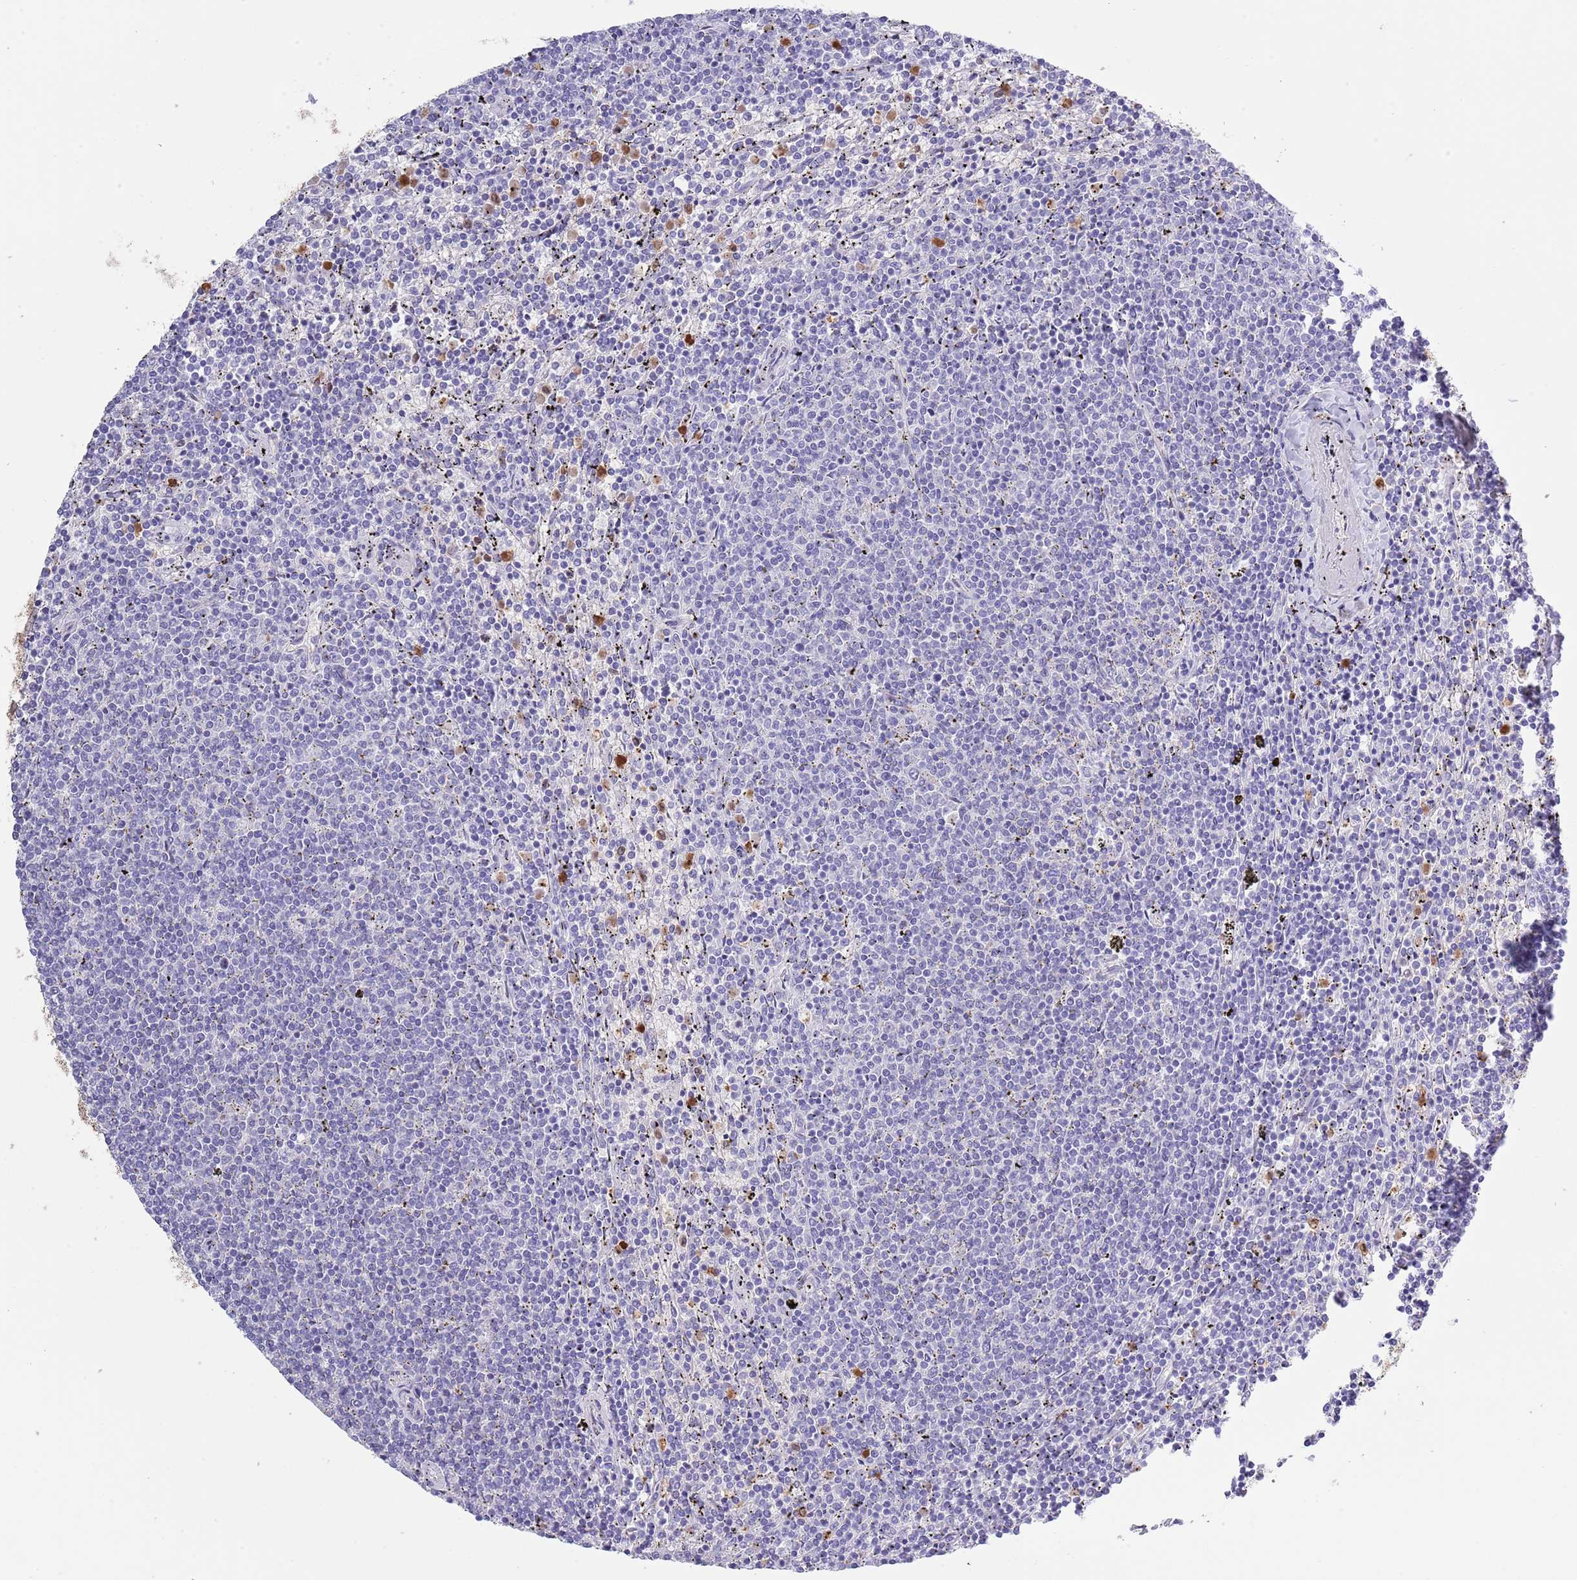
{"staining": {"intensity": "negative", "quantity": "none", "location": "none"}, "tissue": "lymphoma", "cell_type": "Tumor cells", "image_type": "cancer", "snomed": [{"axis": "morphology", "description": "Malignant lymphoma, non-Hodgkin's type, Low grade"}, {"axis": "topography", "description": "Spleen"}], "caption": "Photomicrograph shows no significant protein positivity in tumor cells of lymphoma. Brightfield microscopy of IHC stained with DAB (3,3'-diaminobenzidine) (brown) and hematoxylin (blue), captured at high magnification.", "gene": "ZFP2", "patient": {"sex": "female", "age": 50}}